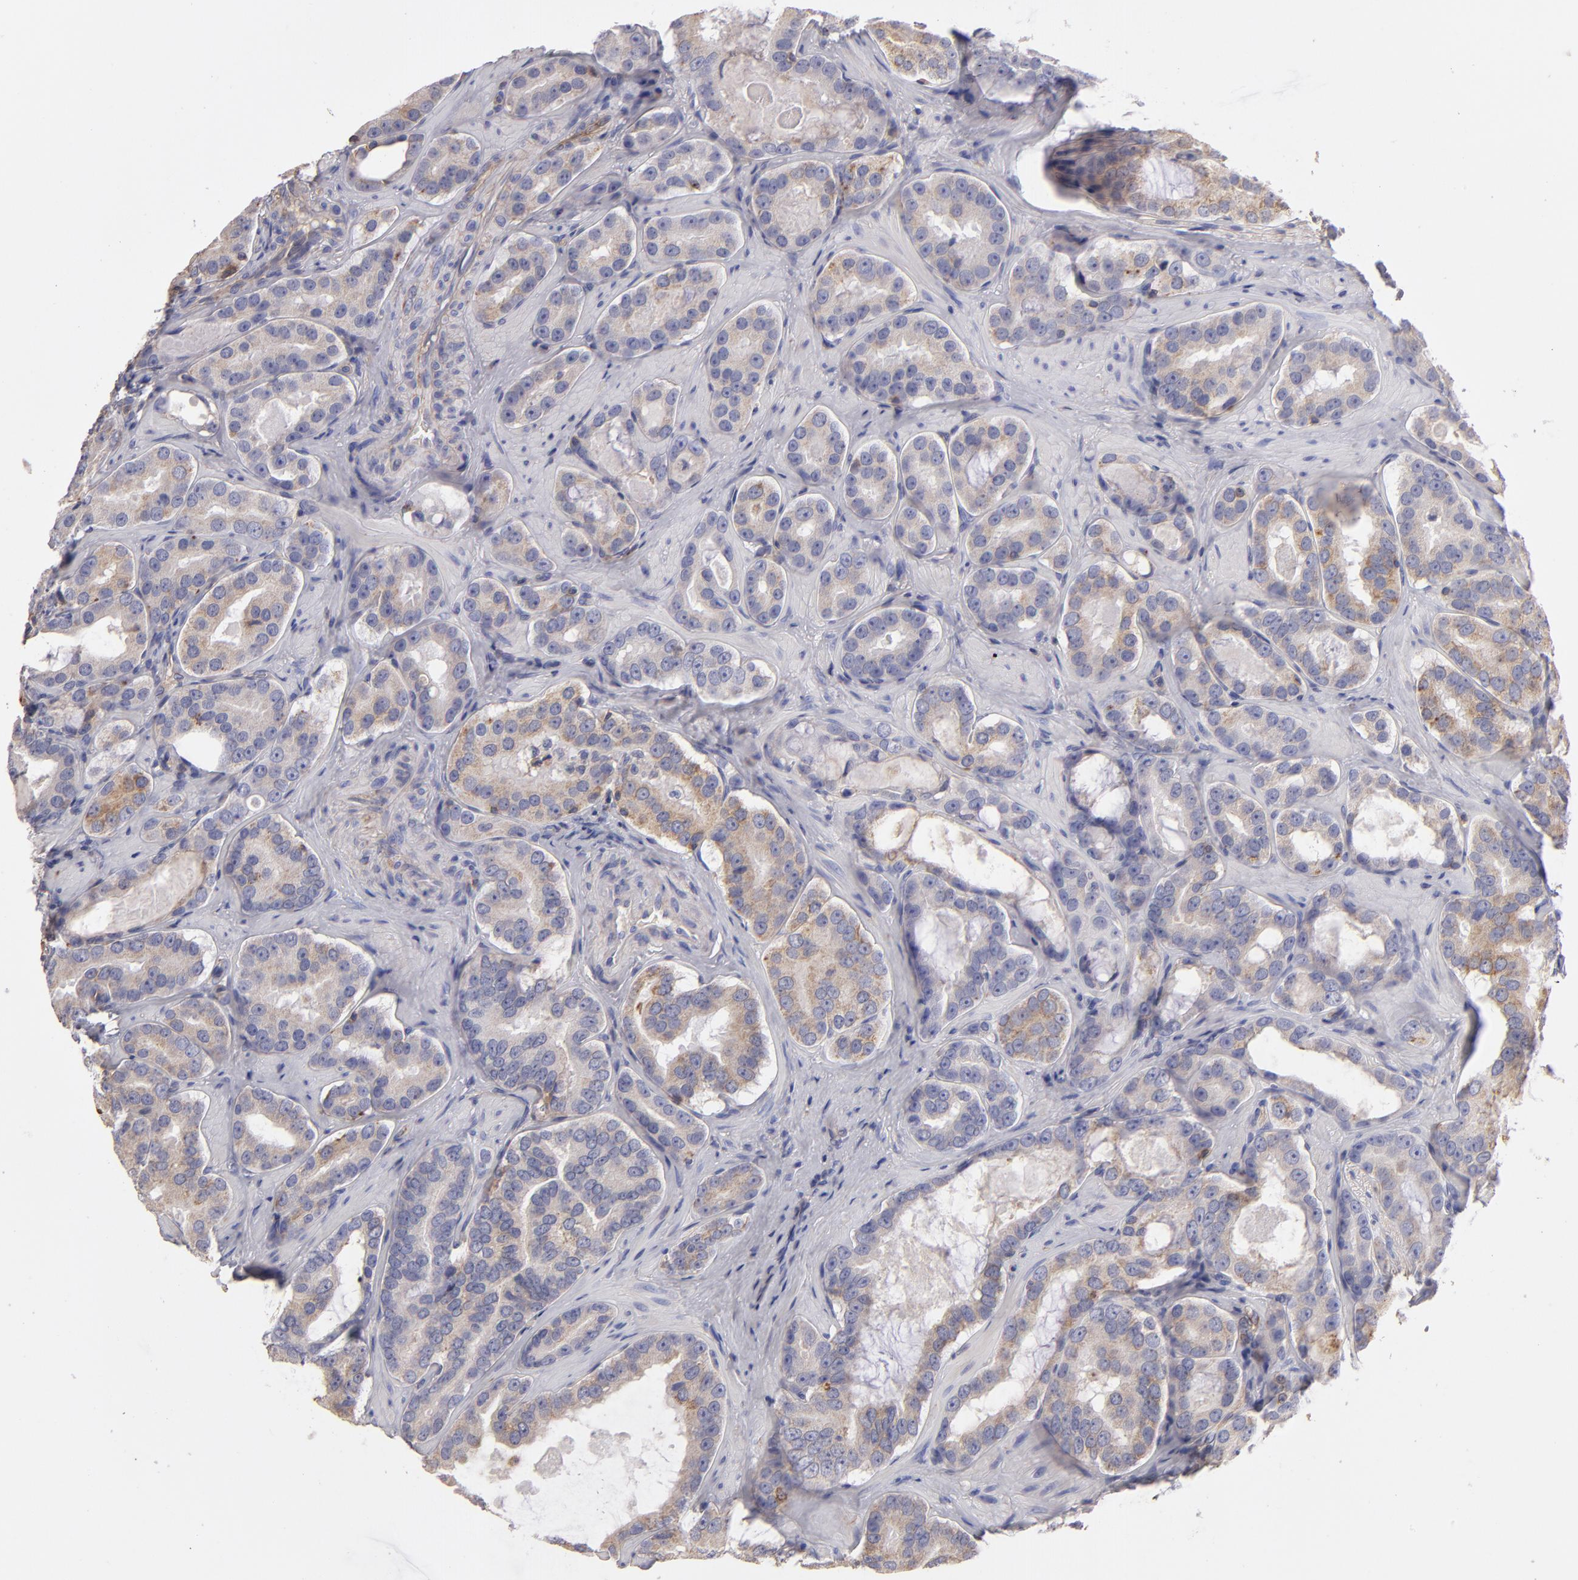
{"staining": {"intensity": "weak", "quantity": ">75%", "location": "cytoplasmic/membranous"}, "tissue": "prostate cancer", "cell_type": "Tumor cells", "image_type": "cancer", "snomed": [{"axis": "morphology", "description": "Adenocarcinoma, Low grade"}, {"axis": "topography", "description": "Prostate"}], "caption": "Immunohistochemistry (IHC) image of low-grade adenocarcinoma (prostate) stained for a protein (brown), which shows low levels of weak cytoplasmic/membranous staining in about >75% of tumor cells.", "gene": "ABCB1", "patient": {"sex": "male", "age": 59}}